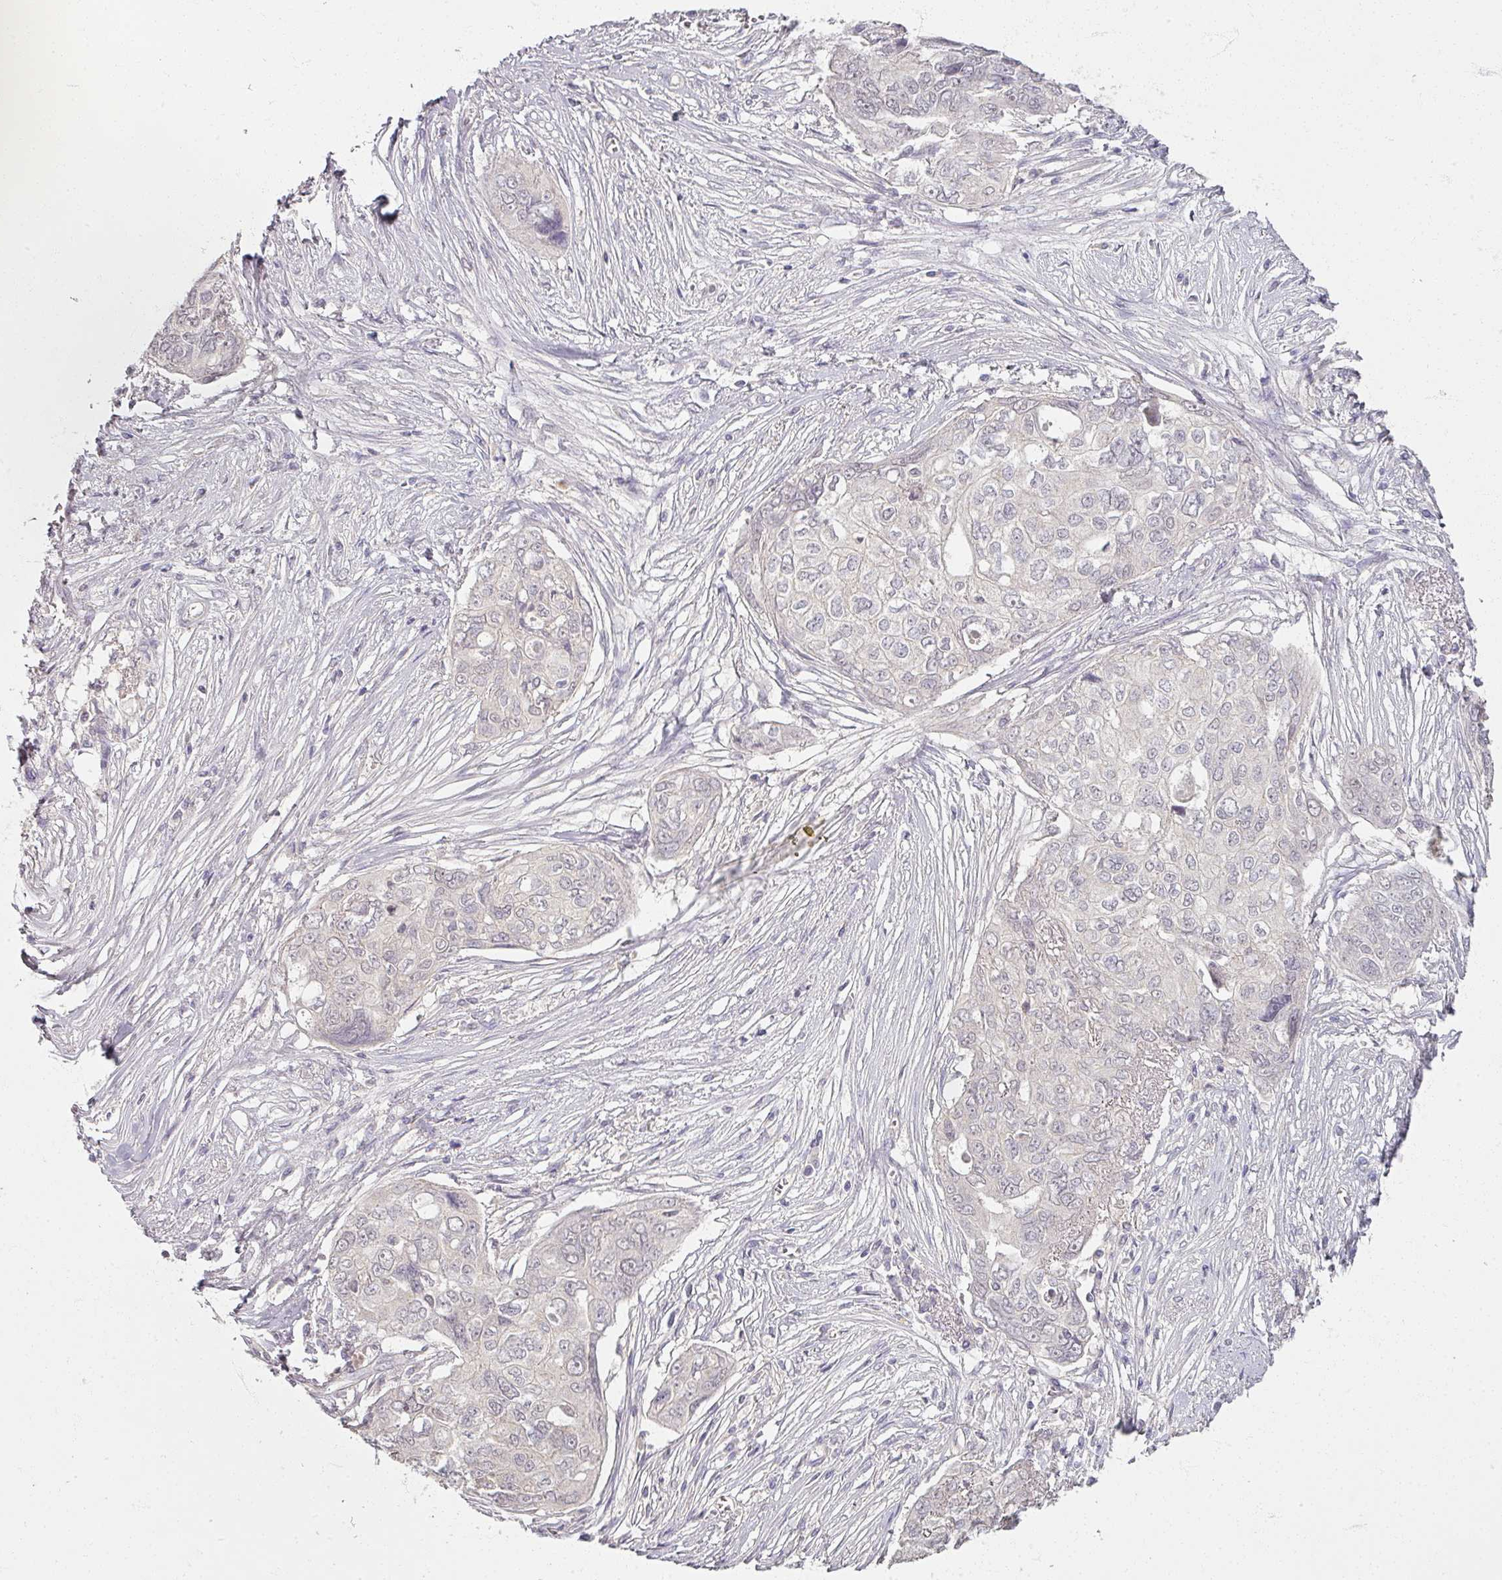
{"staining": {"intensity": "negative", "quantity": "none", "location": "none"}, "tissue": "ovarian cancer", "cell_type": "Tumor cells", "image_type": "cancer", "snomed": [{"axis": "morphology", "description": "Carcinoma, endometroid"}, {"axis": "topography", "description": "Ovary"}], "caption": "An IHC histopathology image of ovarian cancer (endometroid carcinoma) is shown. There is no staining in tumor cells of ovarian cancer (endometroid carcinoma). The staining is performed using DAB brown chromogen with nuclei counter-stained in using hematoxylin.", "gene": "SOX11", "patient": {"sex": "female", "age": 70}}